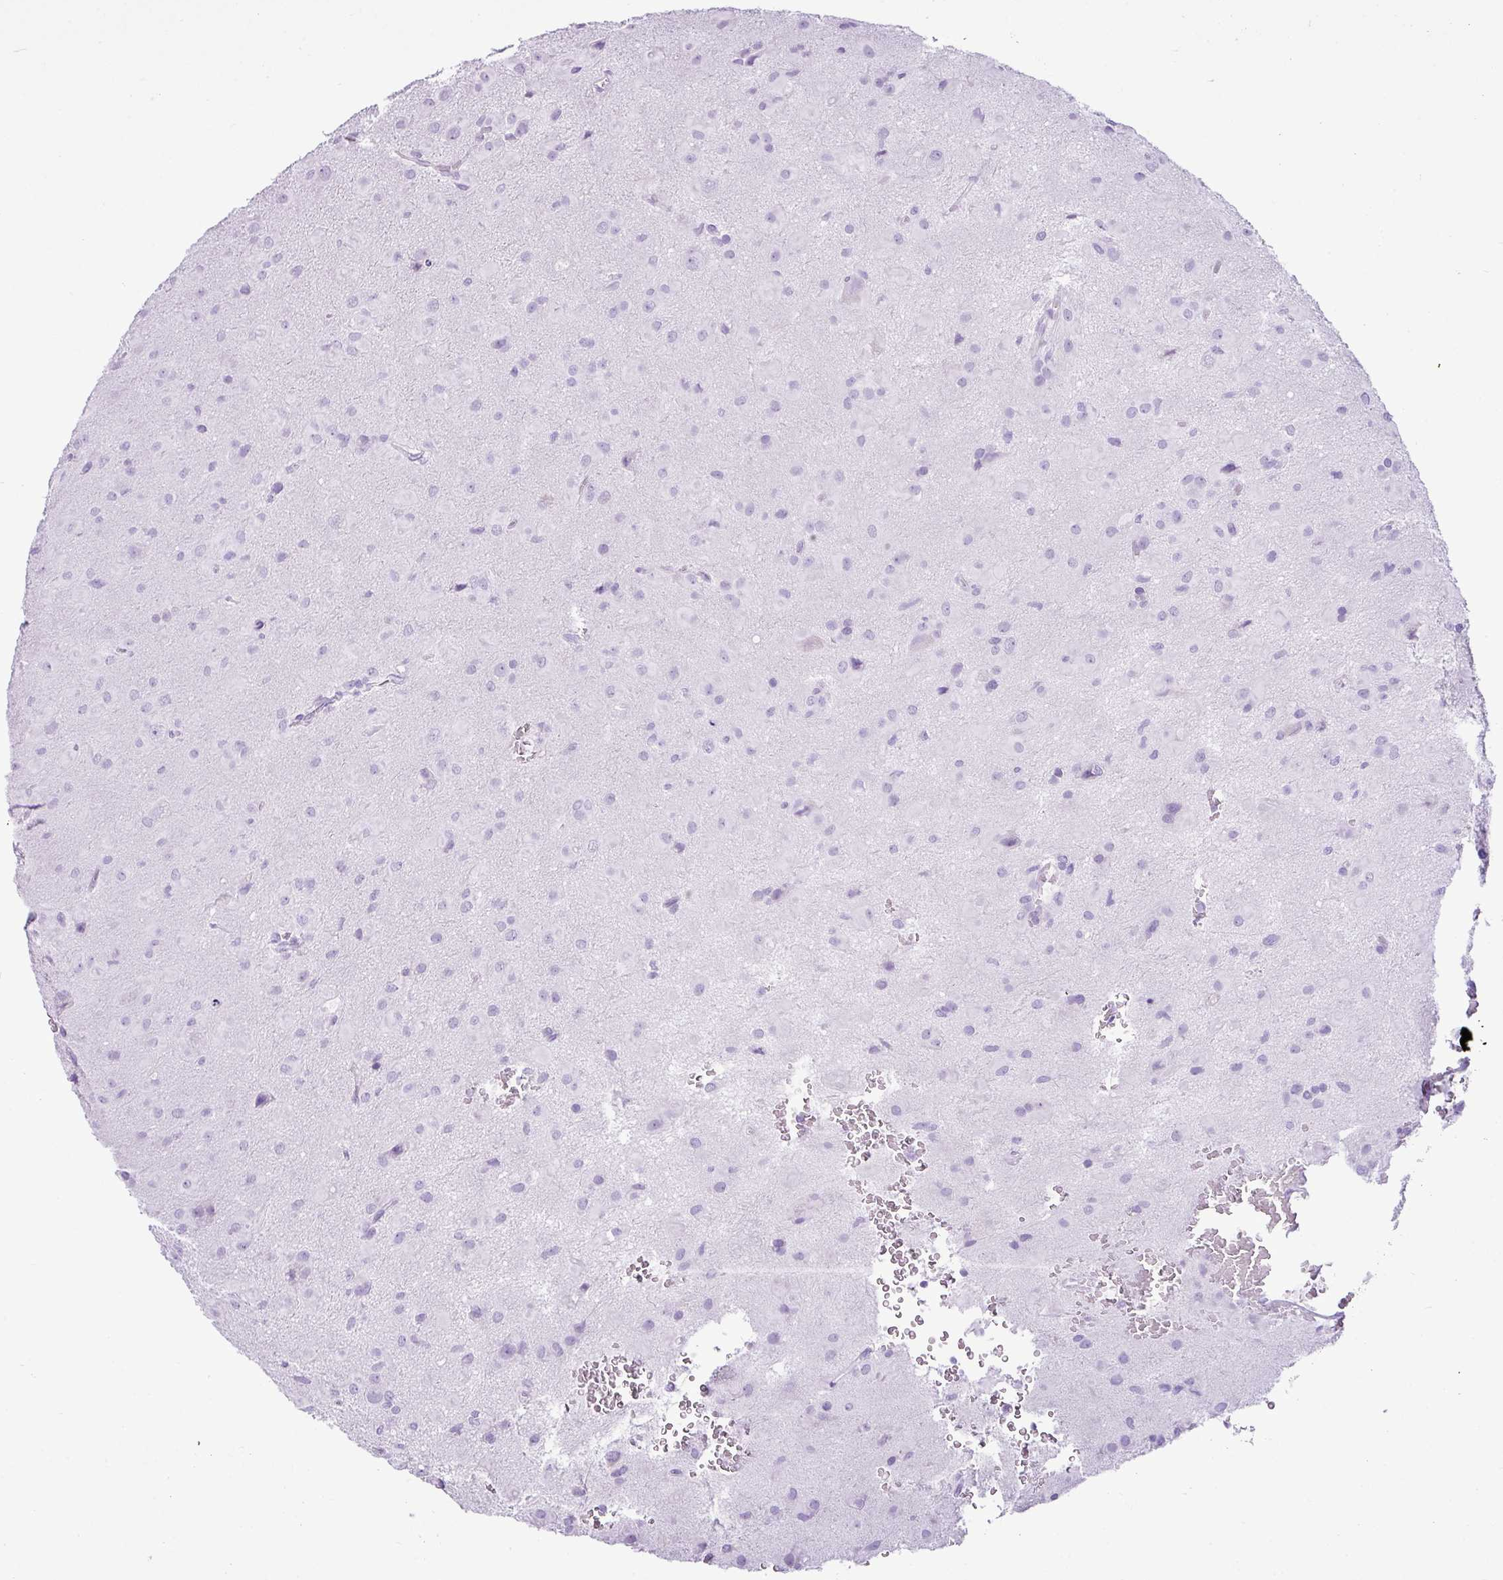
{"staining": {"intensity": "negative", "quantity": "none", "location": "none"}, "tissue": "glioma", "cell_type": "Tumor cells", "image_type": "cancer", "snomed": [{"axis": "morphology", "description": "Glioma, malignant, Low grade"}, {"axis": "topography", "description": "Brain"}], "caption": "An immunohistochemistry (IHC) histopathology image of low-grade glioma (malignant) is shown. There is no staining in tumor cells of low-grade glioma (malignant).", "gene": "LILRB4", "patient": {"sex": "male", "age": 58}}